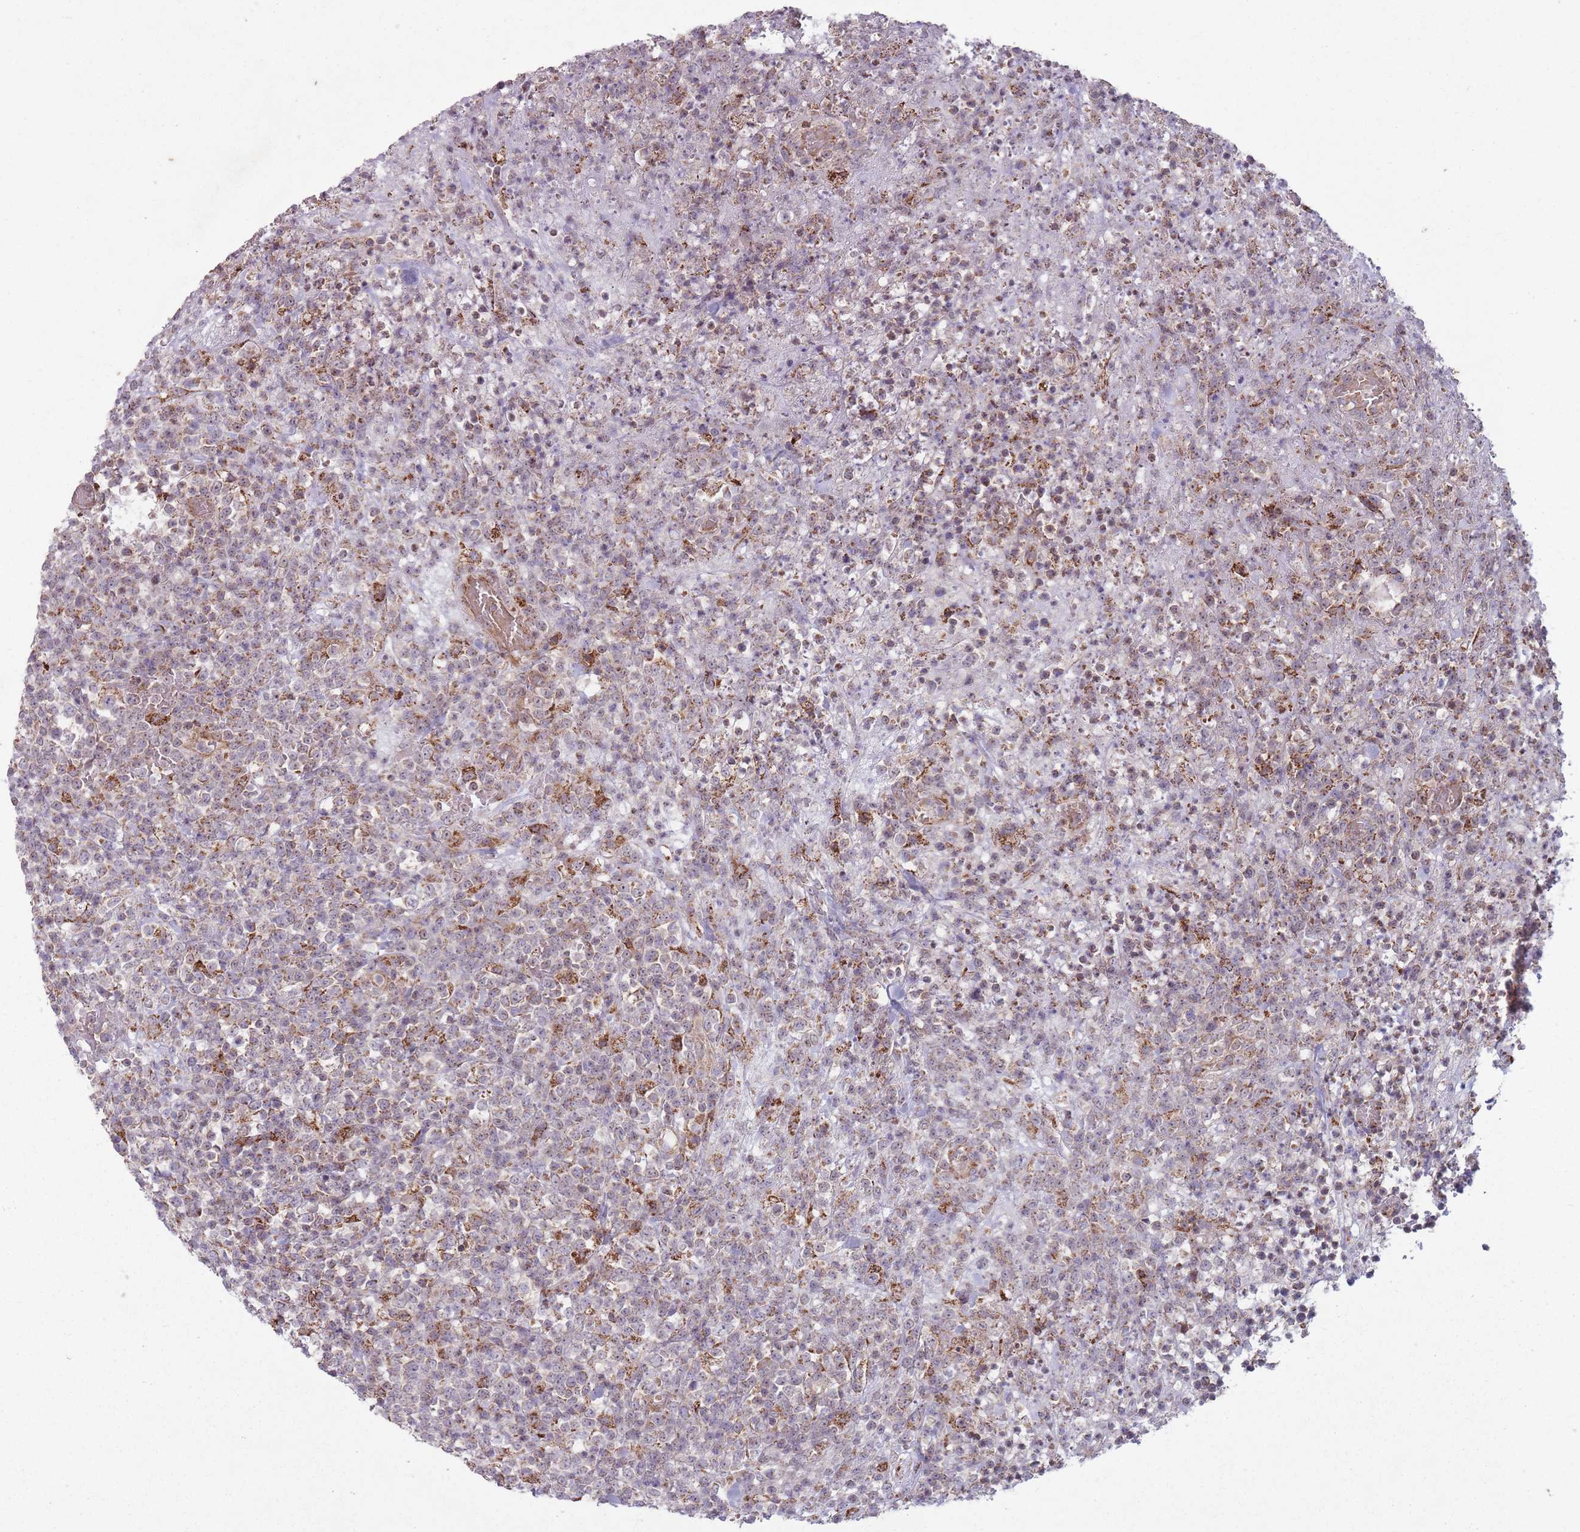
{"staining": {"intensity": "moderate", "quantity": "25%-75%", "location": "cytoplasmic/membranous"}, "tissue": "lymphoma", "cell_type": "Tumor cells", "image_type": "cancer", "snomed": [{"axis": "morphology", "description": "Malignant lymphoma, non-Hodgkin's type, High grade"}, {"axis": "topography", "description": "Colon"}], "caption": "A histopathology image of lymphoma stained for a protein shows moderate cytoplasmic/membranous brown staining in tumor cells.", "gene": "OR10Q1", "patient": {"sex": "female", "age": 53}}